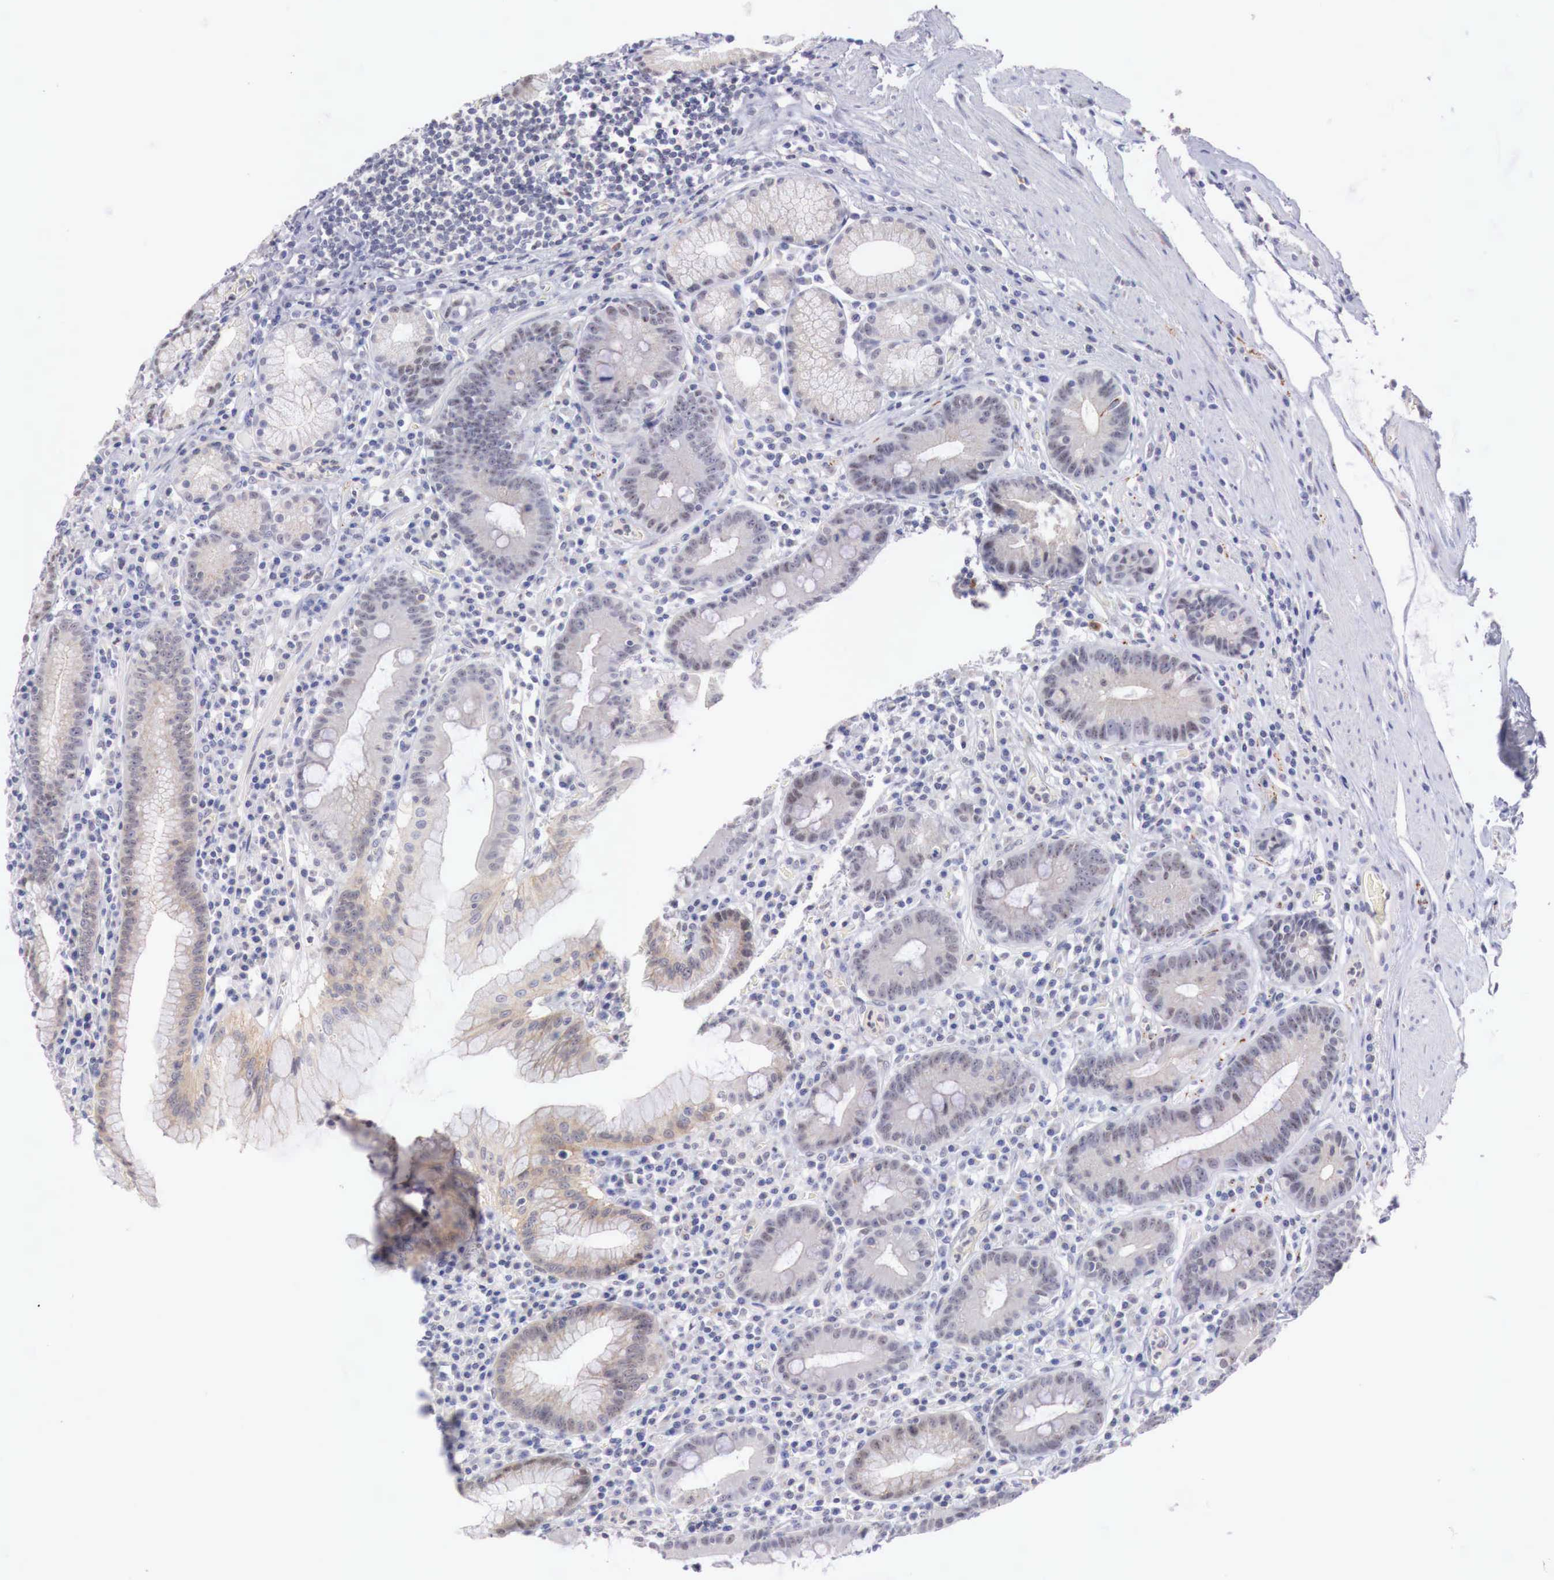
{"staining": {"intensity": "weak", "quantity": "25%-75%", "location": "cytoplasmic/membranous"}, "tissue": "stomach", "cell_type": "Glandular cells", "image_type": "normal", "snomed": [{"axis": "morphology", "description": "Normal tissue, NOS"}, {"axis": "topography", "description": "Stomach, lower"}], "caption": "Glandular cells exhibit low levels of weak cytoplasmic/membranous expression in approximately 25%-75% of cells in benign human stomach. The staining was performed using DAB to visualize the protein expression in brown, while the nuclei were stained in blue with hematoxylin (Magnification: 20x).", "gene": "TRIM13", "patient": {"sex": "male", "age": 58}}